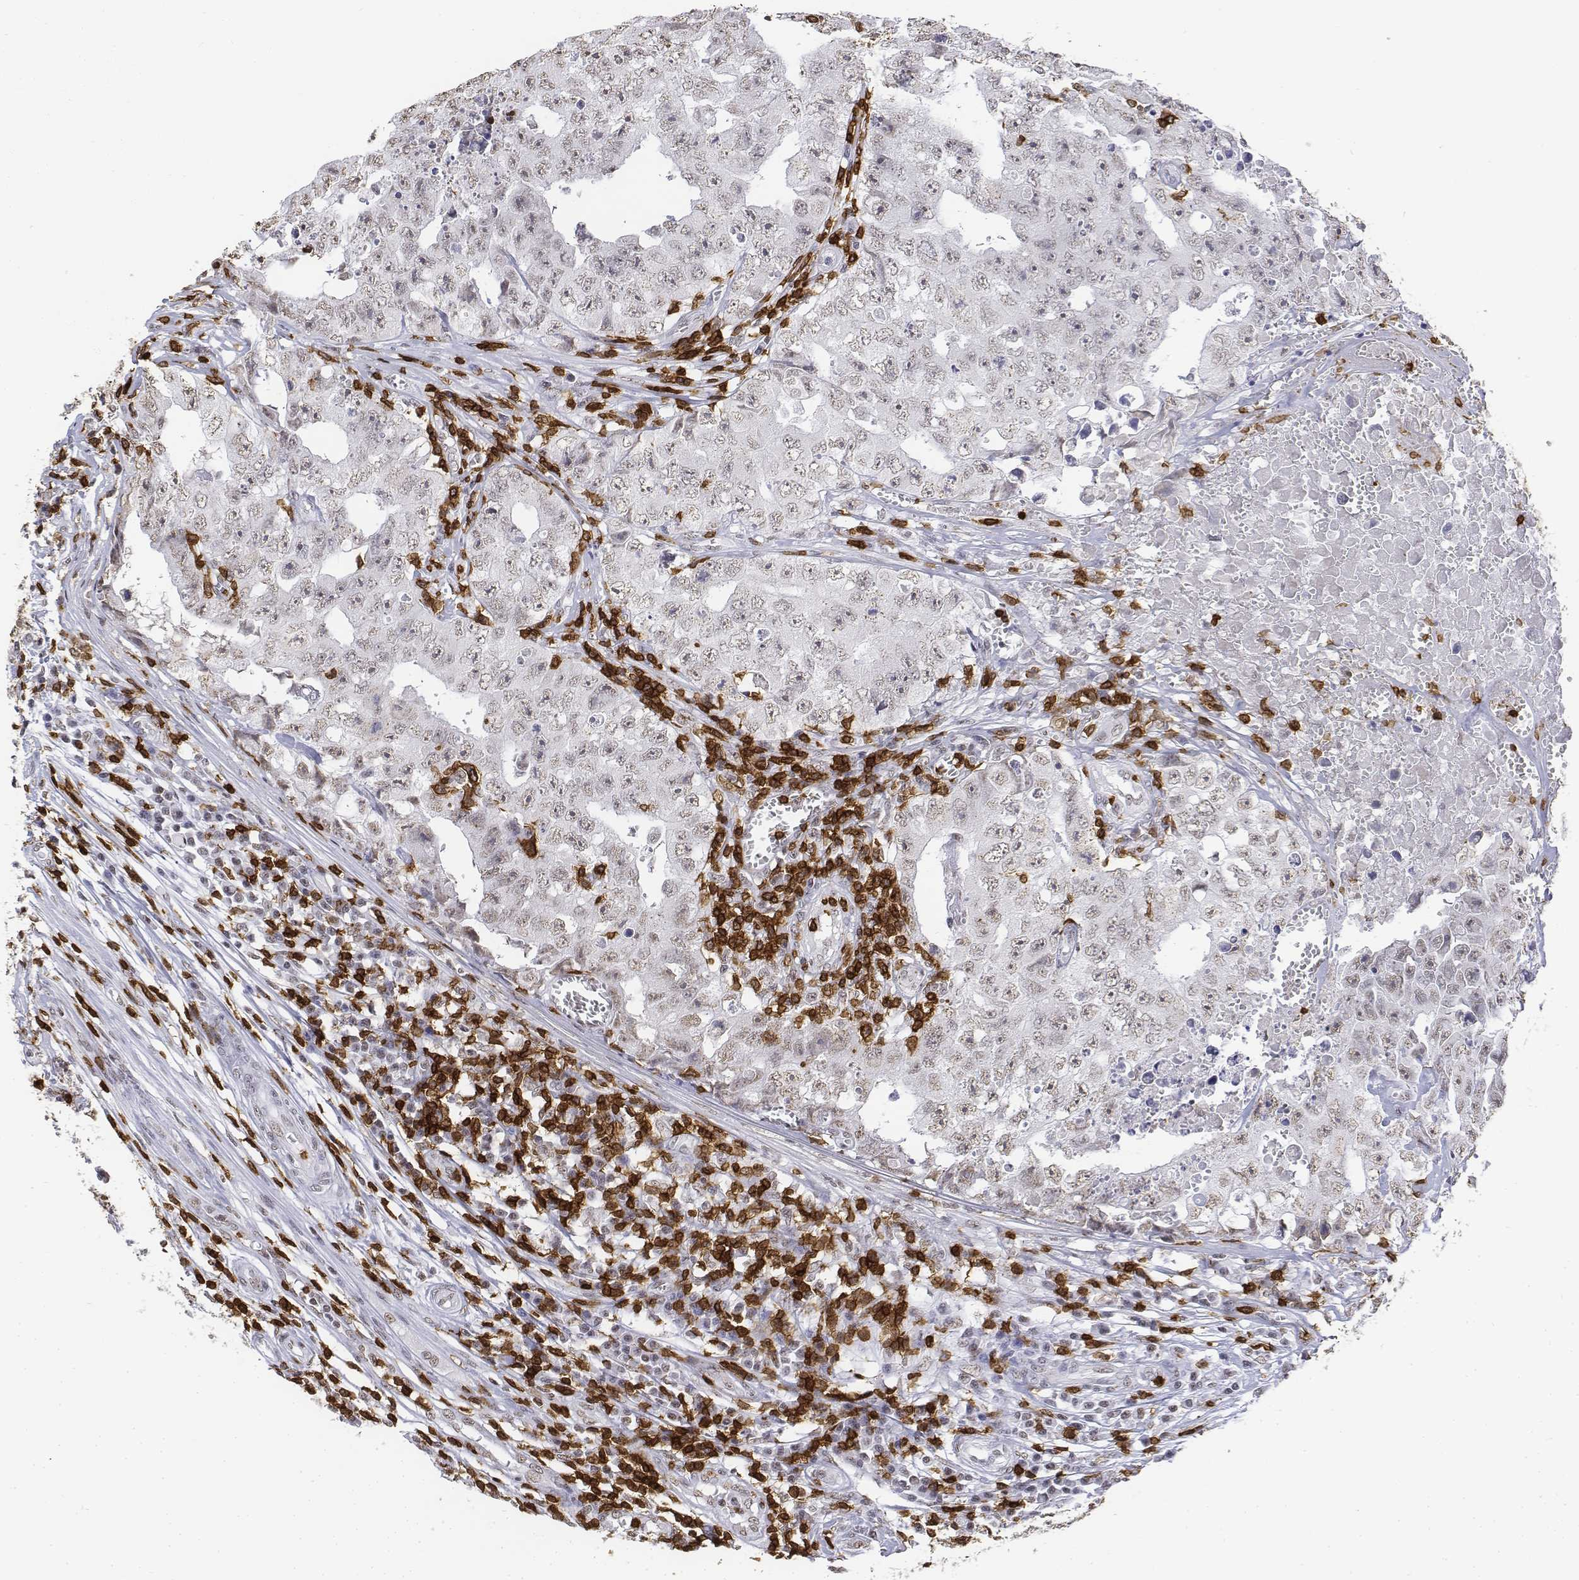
{"staining": {"intensity": "negative", "quantity": "none", "location": "none"}, "tissue": "testis cancer", "cell_type": "Tumor cells", "image_type": "cancer", "snomed": [{"axis": "morphology", "description": "Carcinoma, Embryonal, NOS"}, {"axis": "topography", "description": "Testis"}], "caption": "The photomicrograph reveals no staining of tumor cells in embryonal carcinoma (testis). (DAB (3,3'-diaminobenzidine) IHC, high magnification).", "gene": "CD3E", "patient": {"sex": "male", "age": 36}}